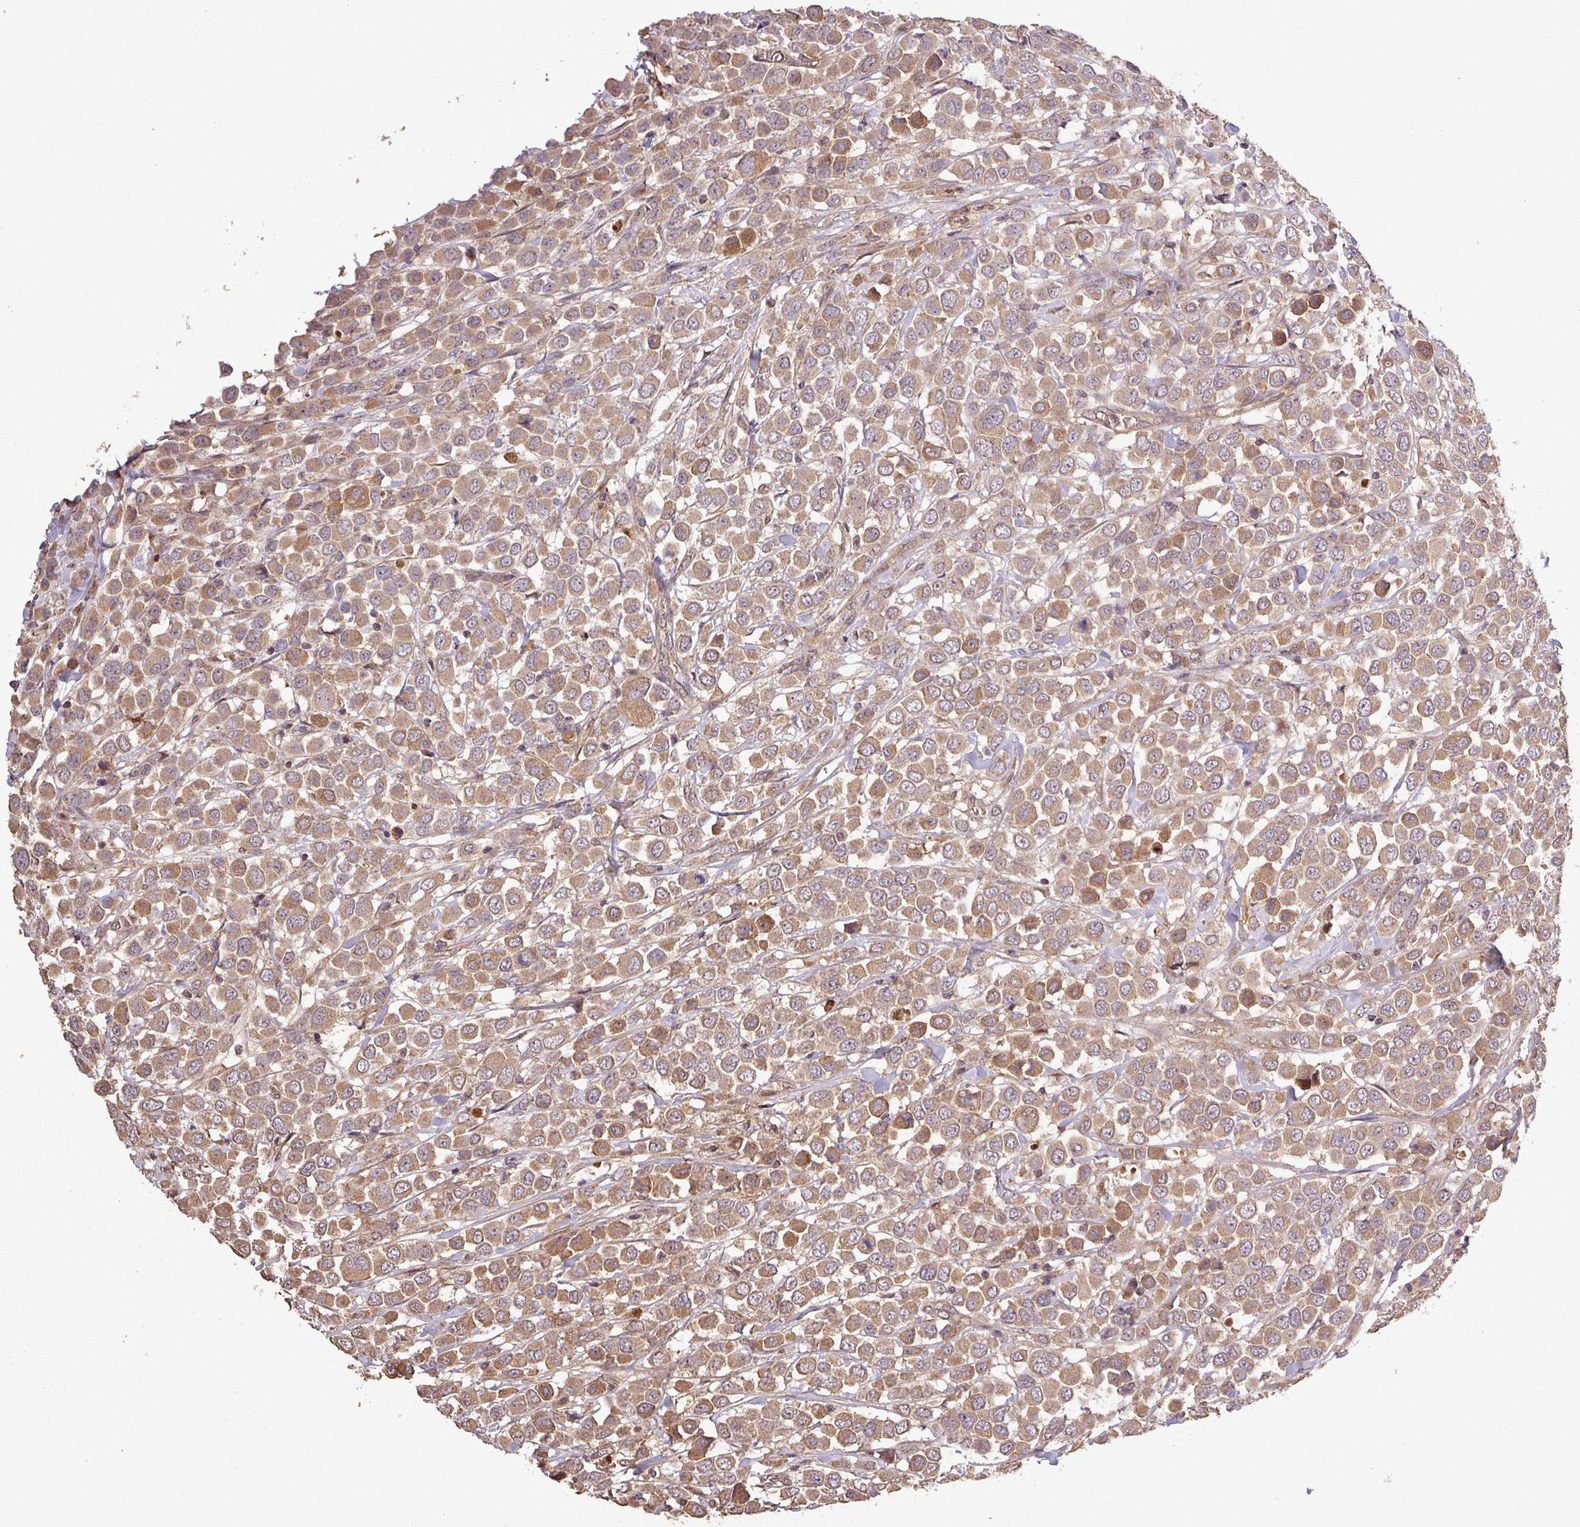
{"staining": {"intensity": "moderate", "quantity": ">75%", "location": "cytoplasmic/membranous"}, "tissue": "breast cancer", "cell_type": "Tumor cells", "image_type": "cancer", "snomed": [{"axis": "morphology", "description": "Duct carcinoma"}, {"axis": "topography", "description": "Breast"}], "caption": "About >75% of tumor cells in human intraductal carcinoma (breast) demonstrate moderate cytoplasmic/membranous protein positivity as visualized by brown immunohistochemical staining.", "gene": "ISLR", "patient": {"sex": "female", "age": 61}}